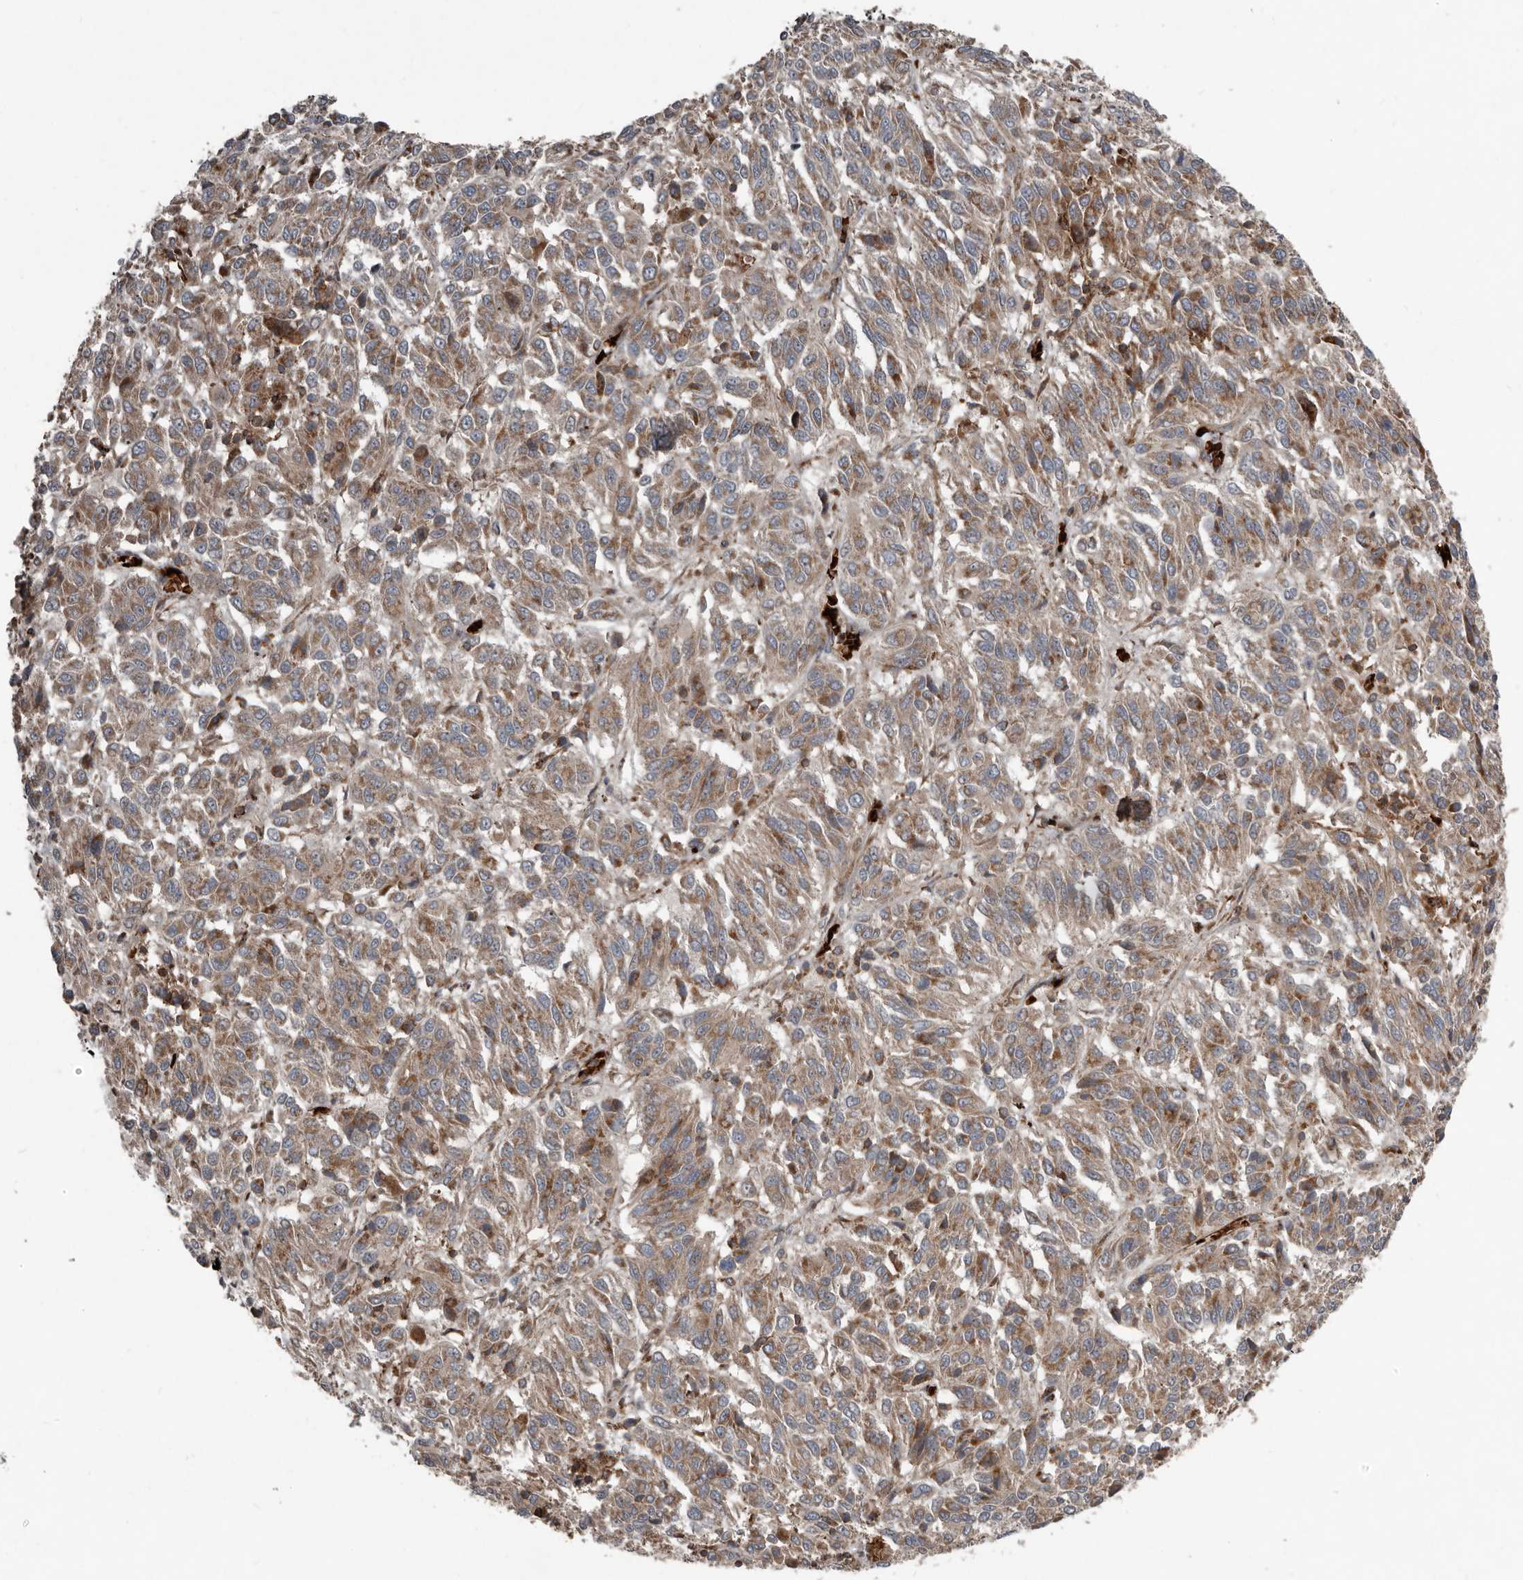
{"staining": {"intensity": "weak", "quantity": ">75%", "location": "cytoplasmic/membranous"}, "tissue": "melanoma", "cell_type": "Tumor cells", "image_type": "cancer", "snomed": [{"axis": "morphology", "description": "Malignant melanoma, Metastatic site"}, {"axis": "topography", "description": "Lung"}], "caption": "Malignant melanoma (metastatic site) stained with immunohistochemistry (IHC) displays weak cytoplasmic/membranous positivity in about >75% of tumor cells. Nuclei are stained in blue.", "gene": "FBXO31", "patient": {"sex": "male", "age": 64}}